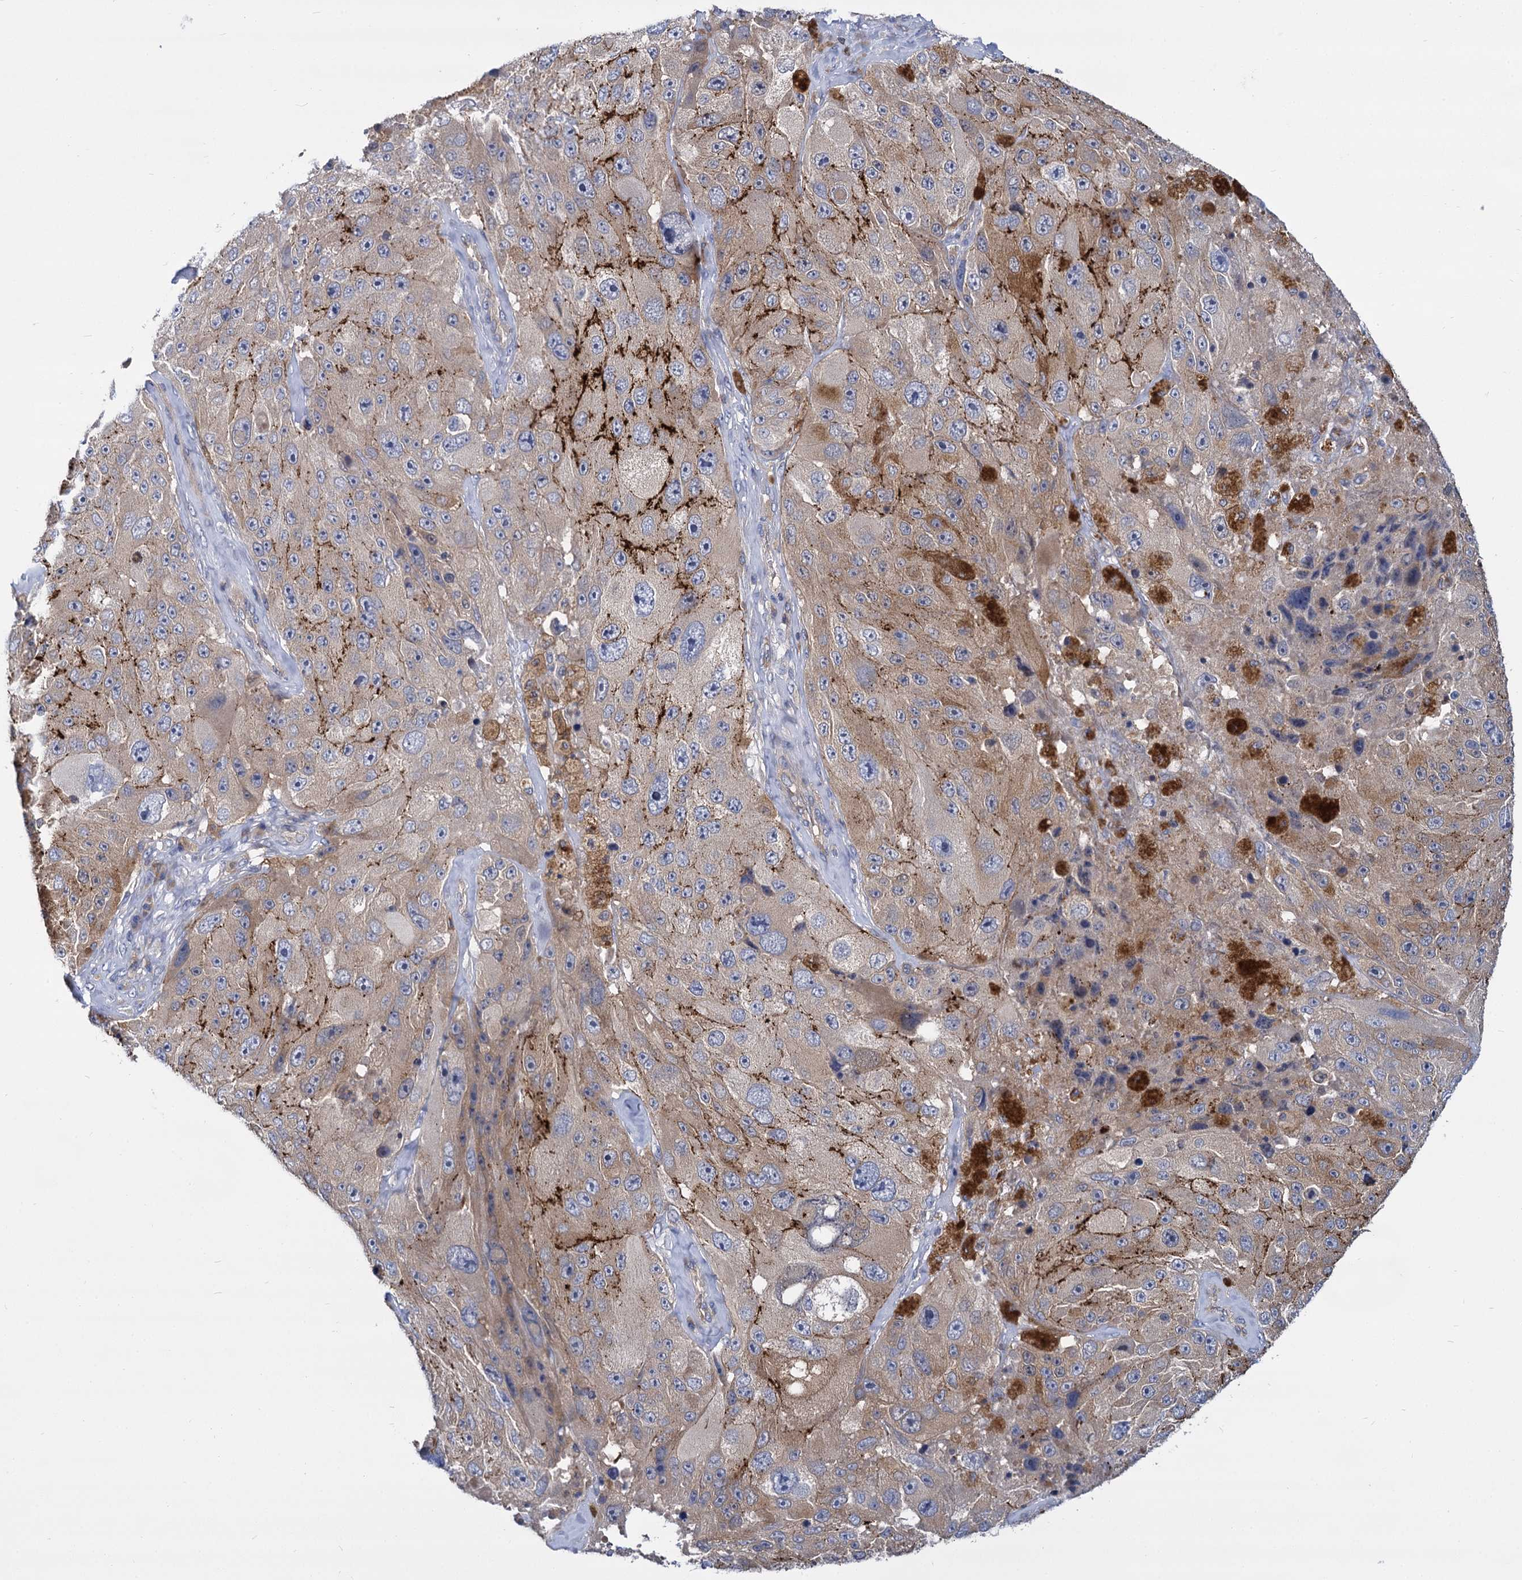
{"staining": {"intensity": "weak", "quantity": "25%-75%", "location": "cytoplasmic/membranous"}, "tissue": "melanoma", "cell_type": "Tumor cells", "image_type": "cancer", "snomed": [{"axis": "morphology", "description": "Malignant melanoma, Metastatic site"}, {"axis": "topography", "description": "Lymph node"}], "caption": "There is low levels of weak cytoplasmic/membranous expression in tumor cells of malignant melanoma (metastatic site), as demonstrated by immunohistochemical staining (brown color).", "gene": "GCLC", "patient": {"sex": "male", "age": 62}}